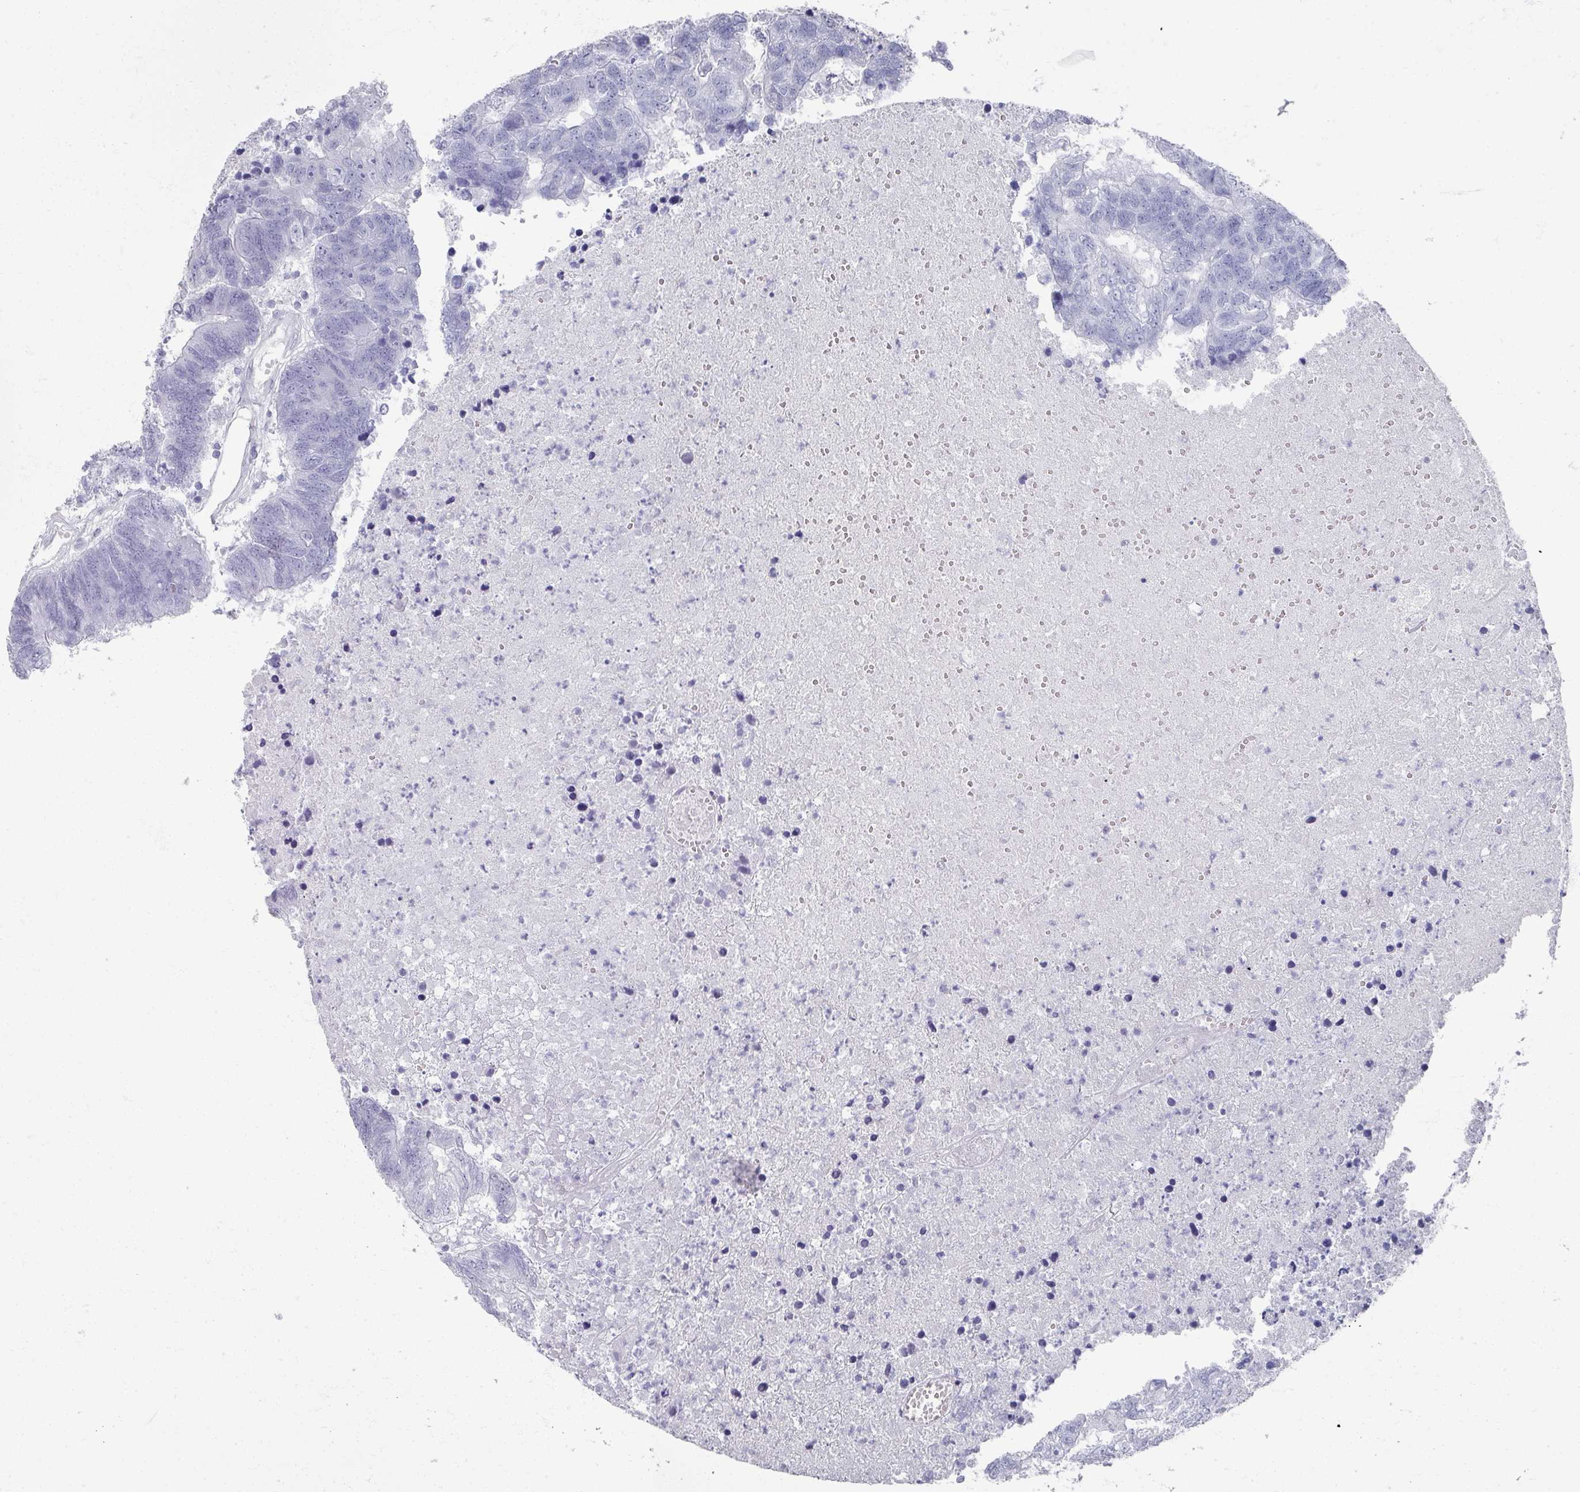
{"staining": {"intensity": "negative", "quantity": "none", "location": "none"}, "tissue": "colorectal cancer", "cell_type": "Tumor cells", "image_type": "cancer", "snomed": [{"axis": "morphology", "description": "Adenocarcinoma, NOS"}, {"axis": "topography", "description": "Colon"}], "caption": "A photomicrograph of human colorectal adenocarcinoma is negative for staining in tumor cells. (Stains: DAB immunohistochemistry with hematoxylin counter stain, Microscopy: brightfield microscopy at high magnification).", "gene": "OMG", "patient": {"sex": "female", "age": 48}}